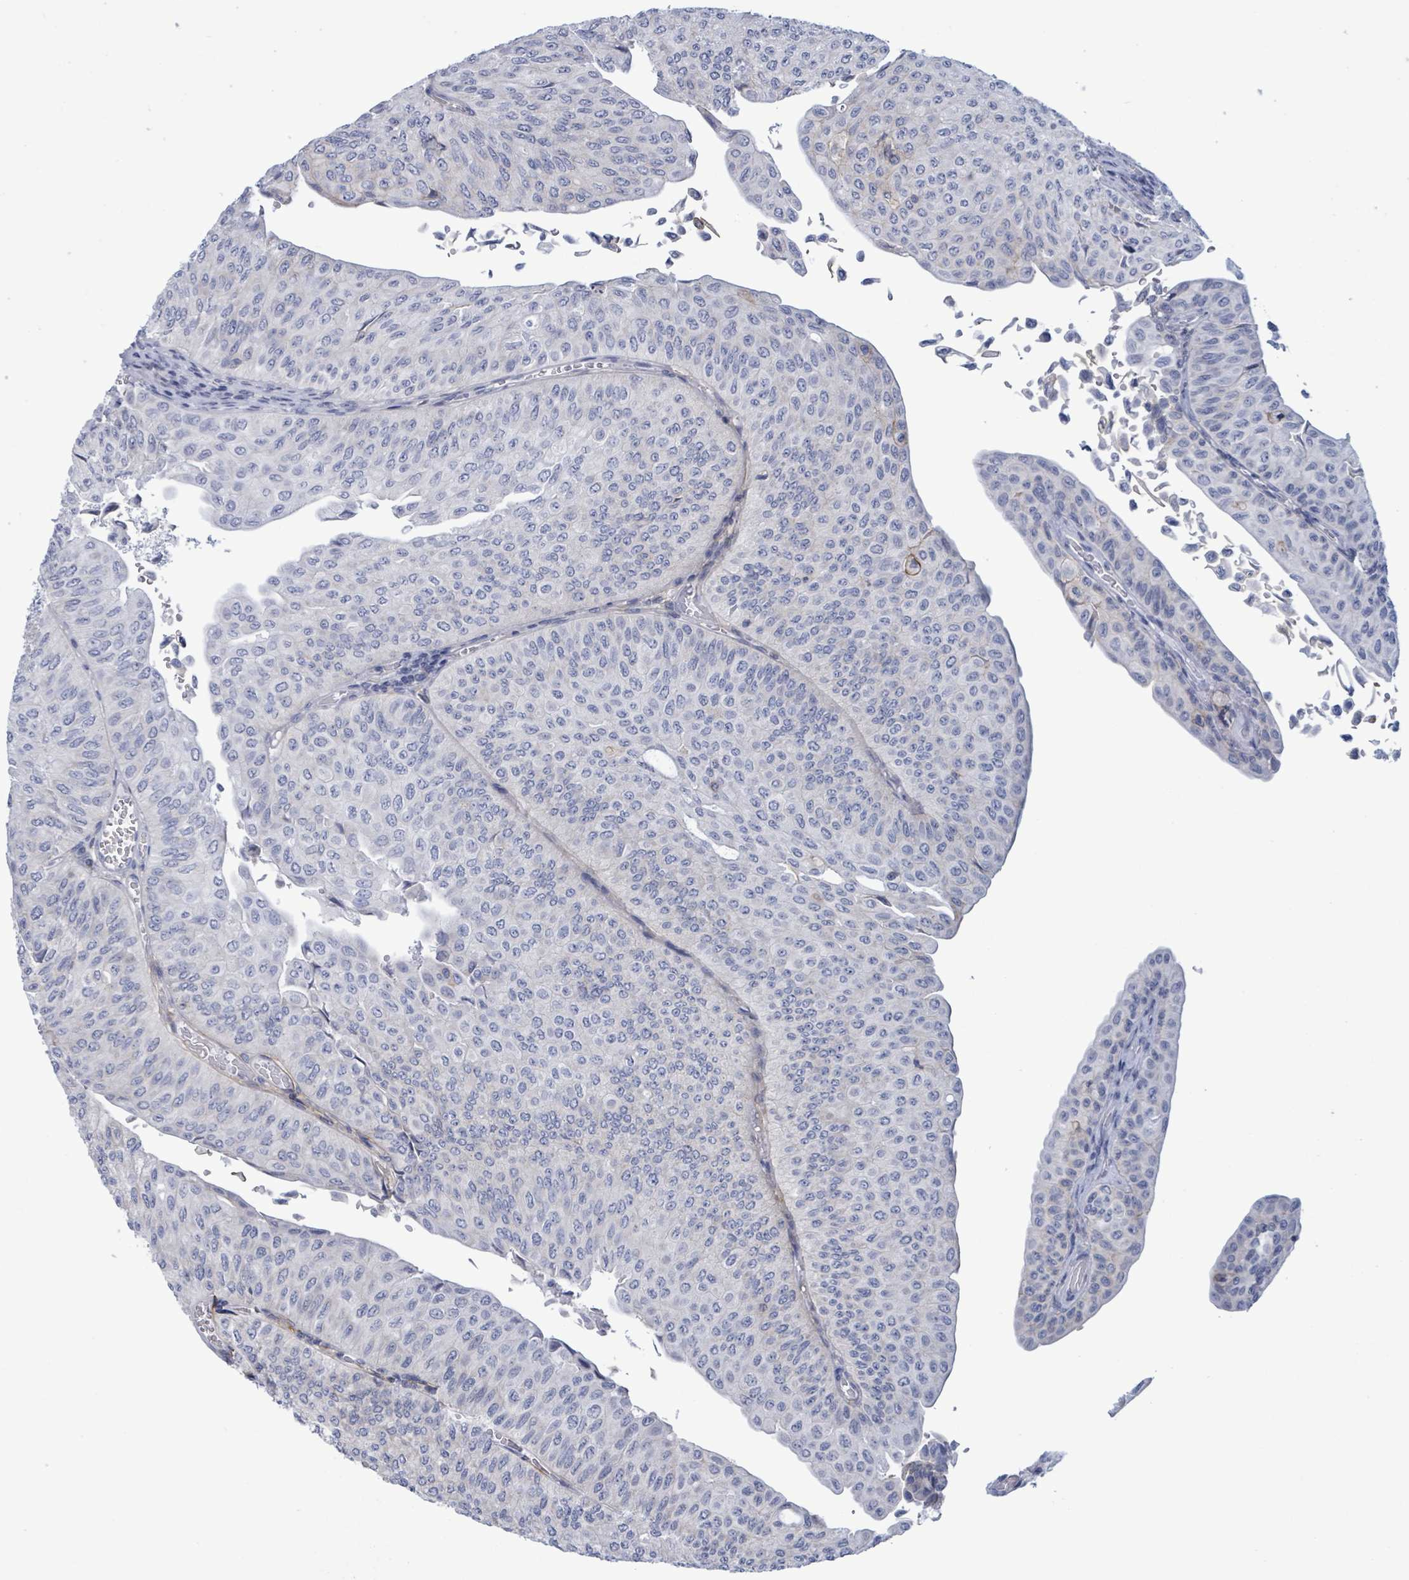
{"staining": {"intensity": "negative", "quantity": "none", "location": "none"}, "tissue": "urothelial cancer", "cell_type": "Tumor cells", "image_type": "cancer", "snomed": [{"axis": "morphology", "description": "Urothelial carcinoma, NOS"}, {"axis": "topography", "description": "Urinary bladder"}], "caption": "Protein analysis of urothelial cancer demonstrates no significant staining in tumor cells.", "gene": "BSG", "patient": {"sex": "male", "age": 59}}